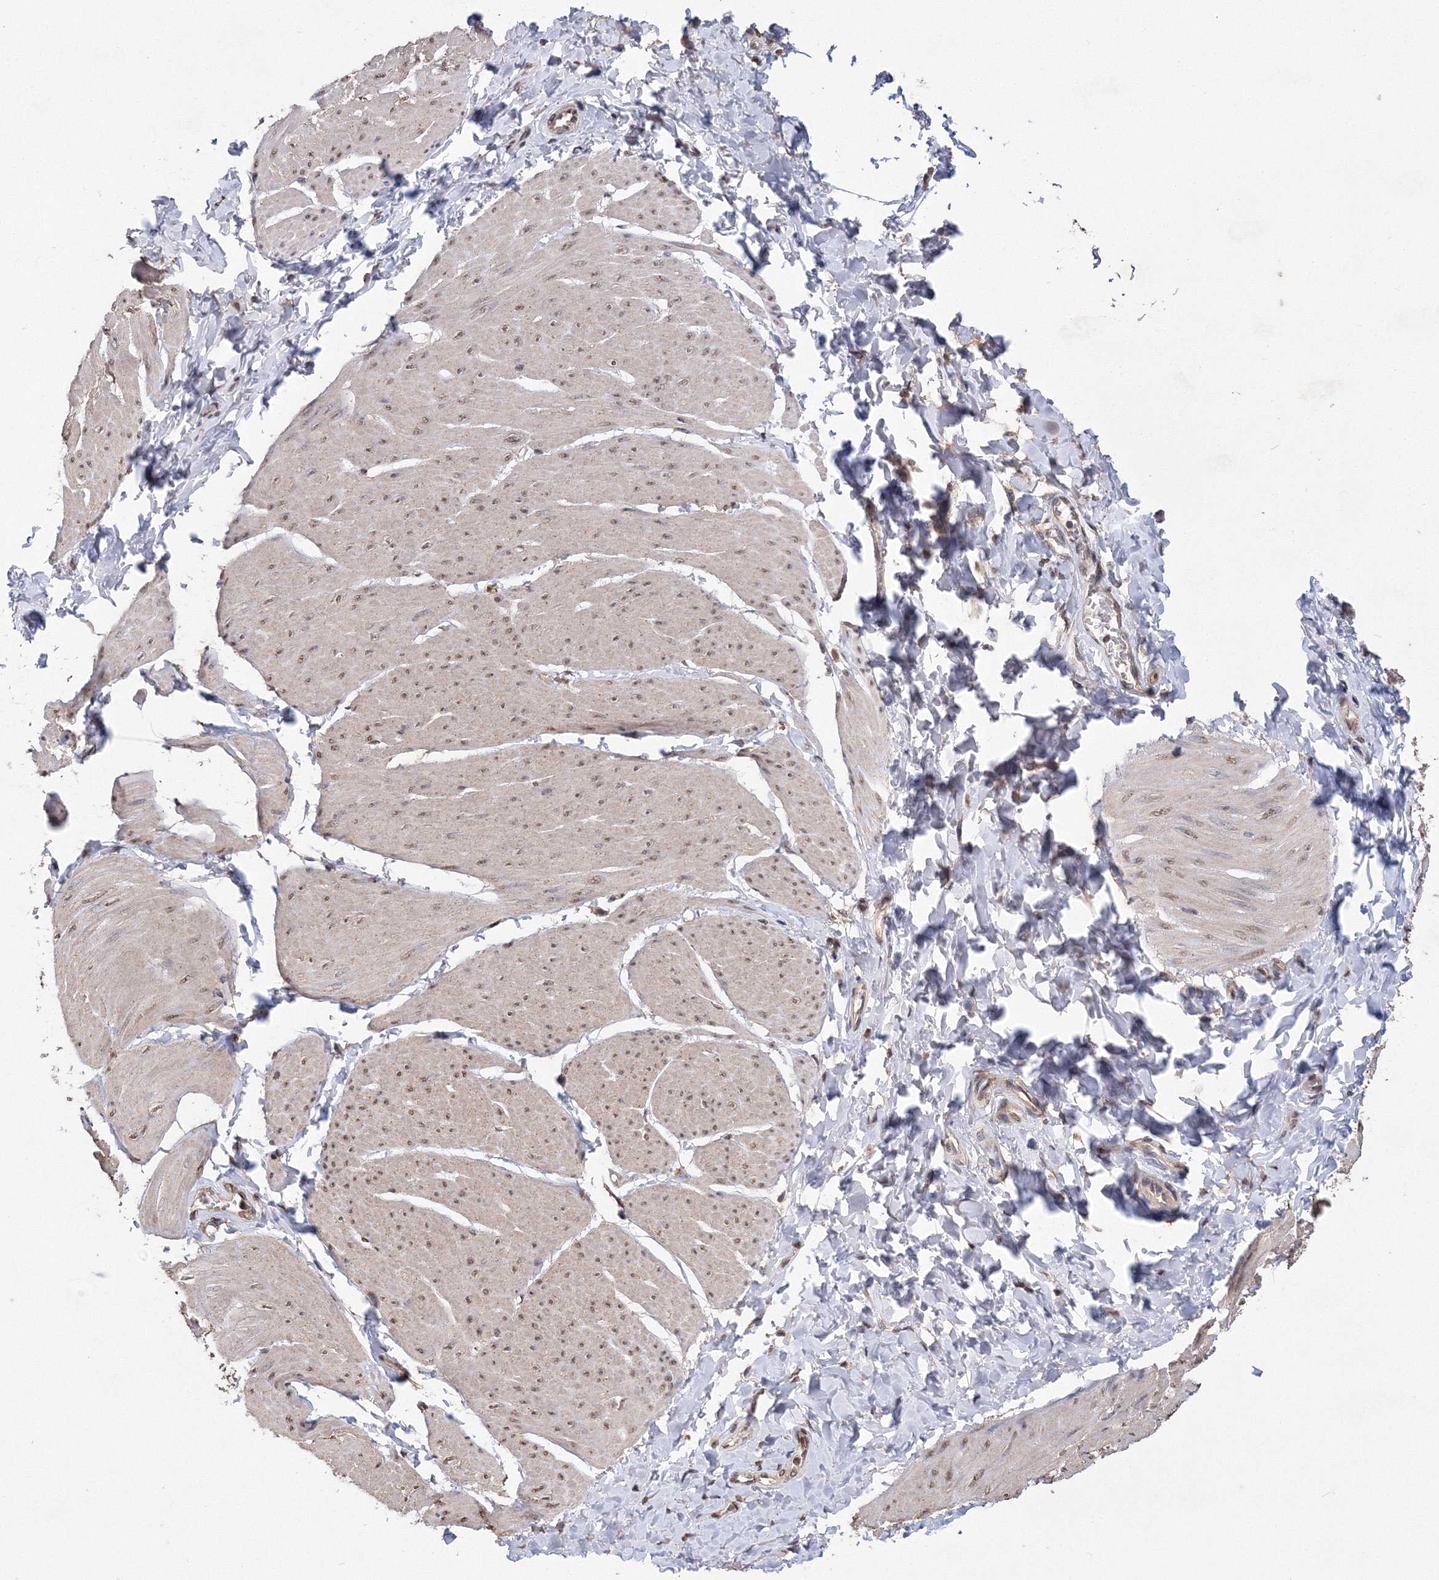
{"staining": {"intensity": "moderate", "quantity": "25%-75%", "location": "nuclear"}, "tissue": "smooth muscle", "cell_type": "Smooth muscle cells", "image_type": "normal", "snomed": [{"axis": "morphology", "description": "Urothelial carcinoma, High grade"}, {"axis": "topography", "description": "Urinary bladder"}], "caption": "Protein analysis of benign smooth muscle shows moderate nuclear positivity in approximately 25%-75% of smooth muscle cells.", "gene": "GPN1", "patient": {"sex": "male", "age": 46}}